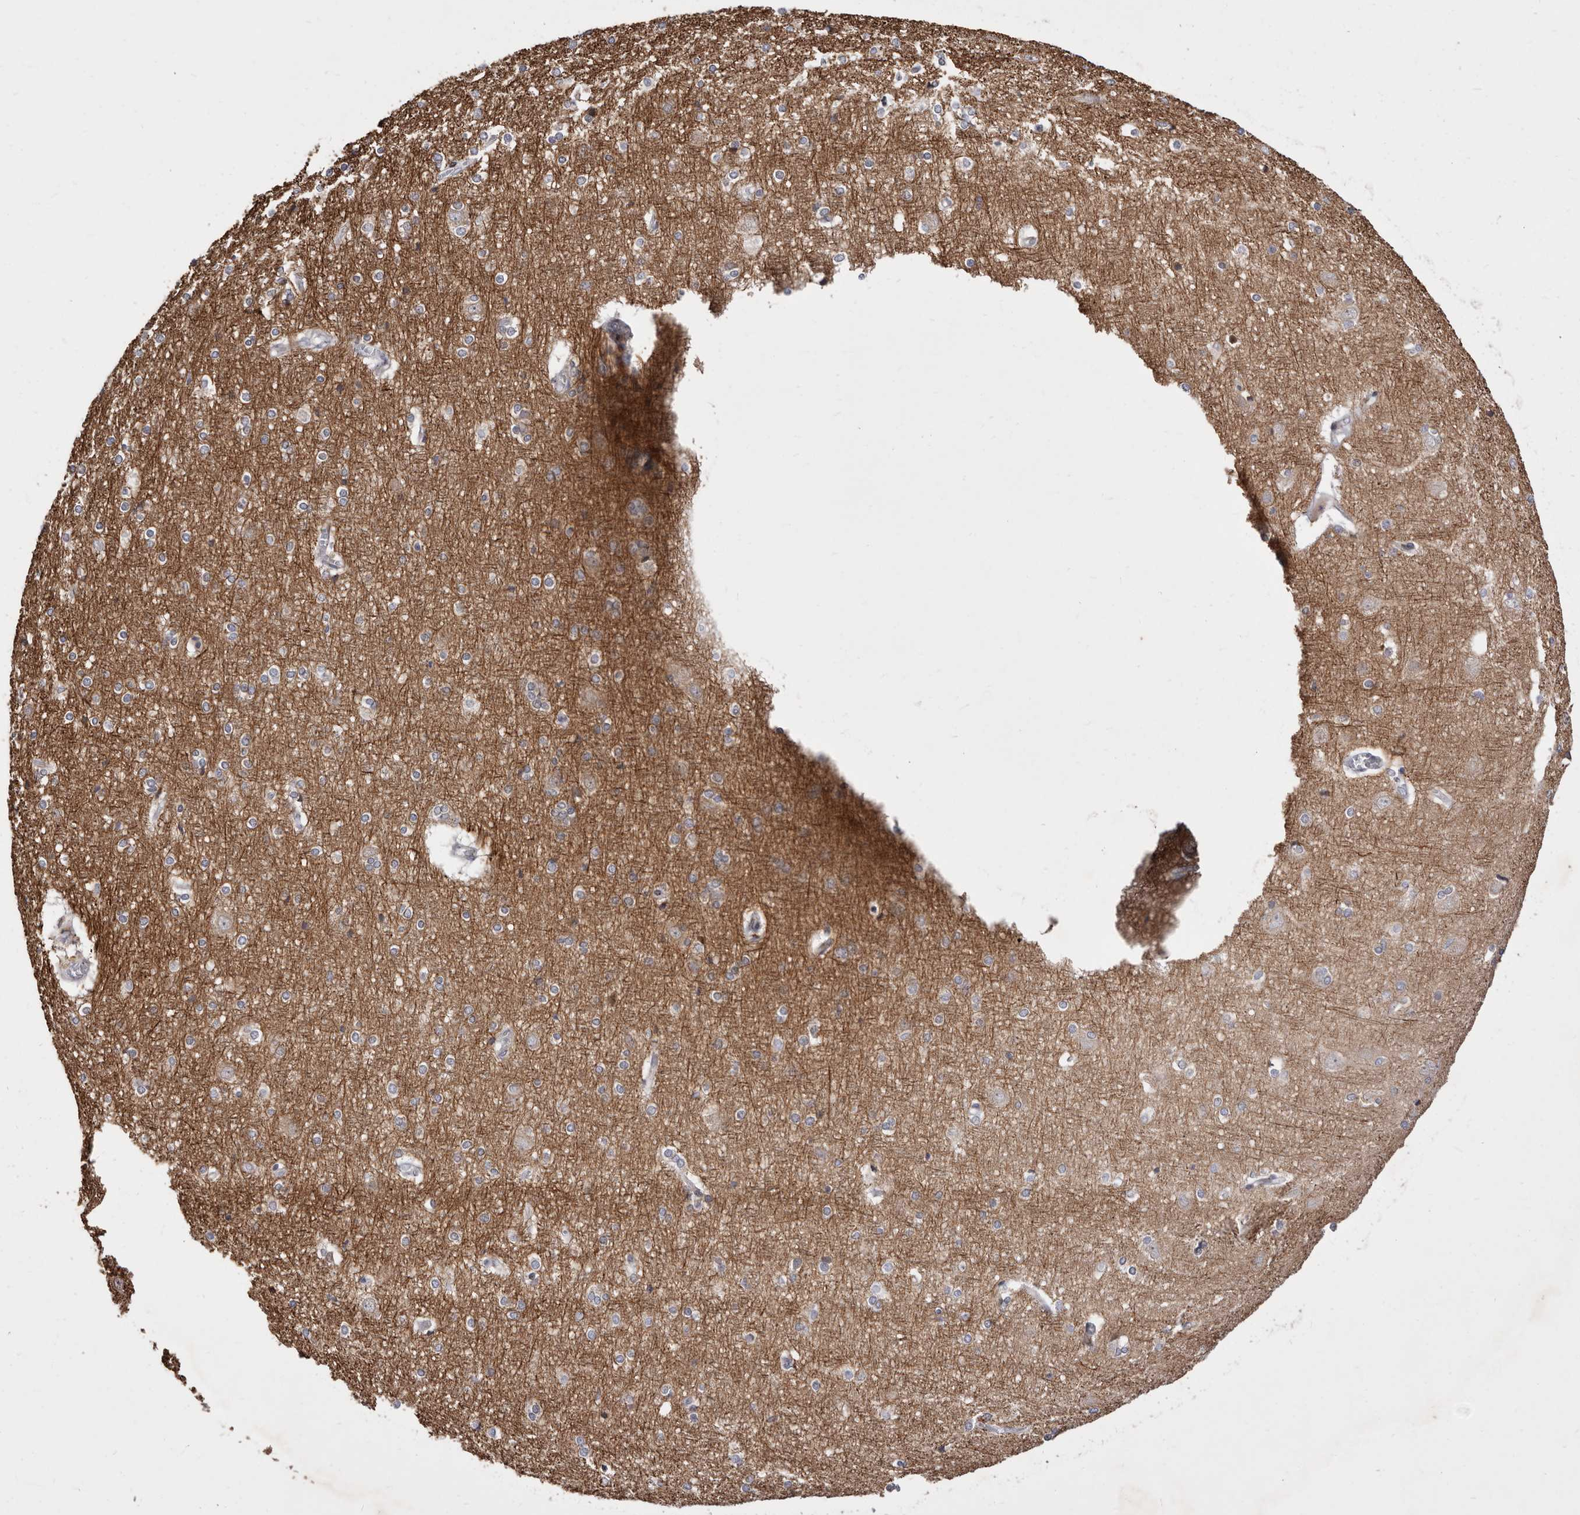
{"staining": {"intensity": "negative", "quantity": "none", "location": "none"}, "tissue": "cerebral cortex", "cell_type": "Endothelial cells", "image_type": "normal", "snomed": [{"axis": "morphology", "description": "Normal tissue, NOS"}, {"axis": "topography", "description": "Cerebral cortex"}], "caption": "This is an IHC photomicrograph of benign human cerebral cortex. There is no positivity in endothelial cells.", "gene": "TIMM17B", "patient": {"sex": "male", "age": 54}}